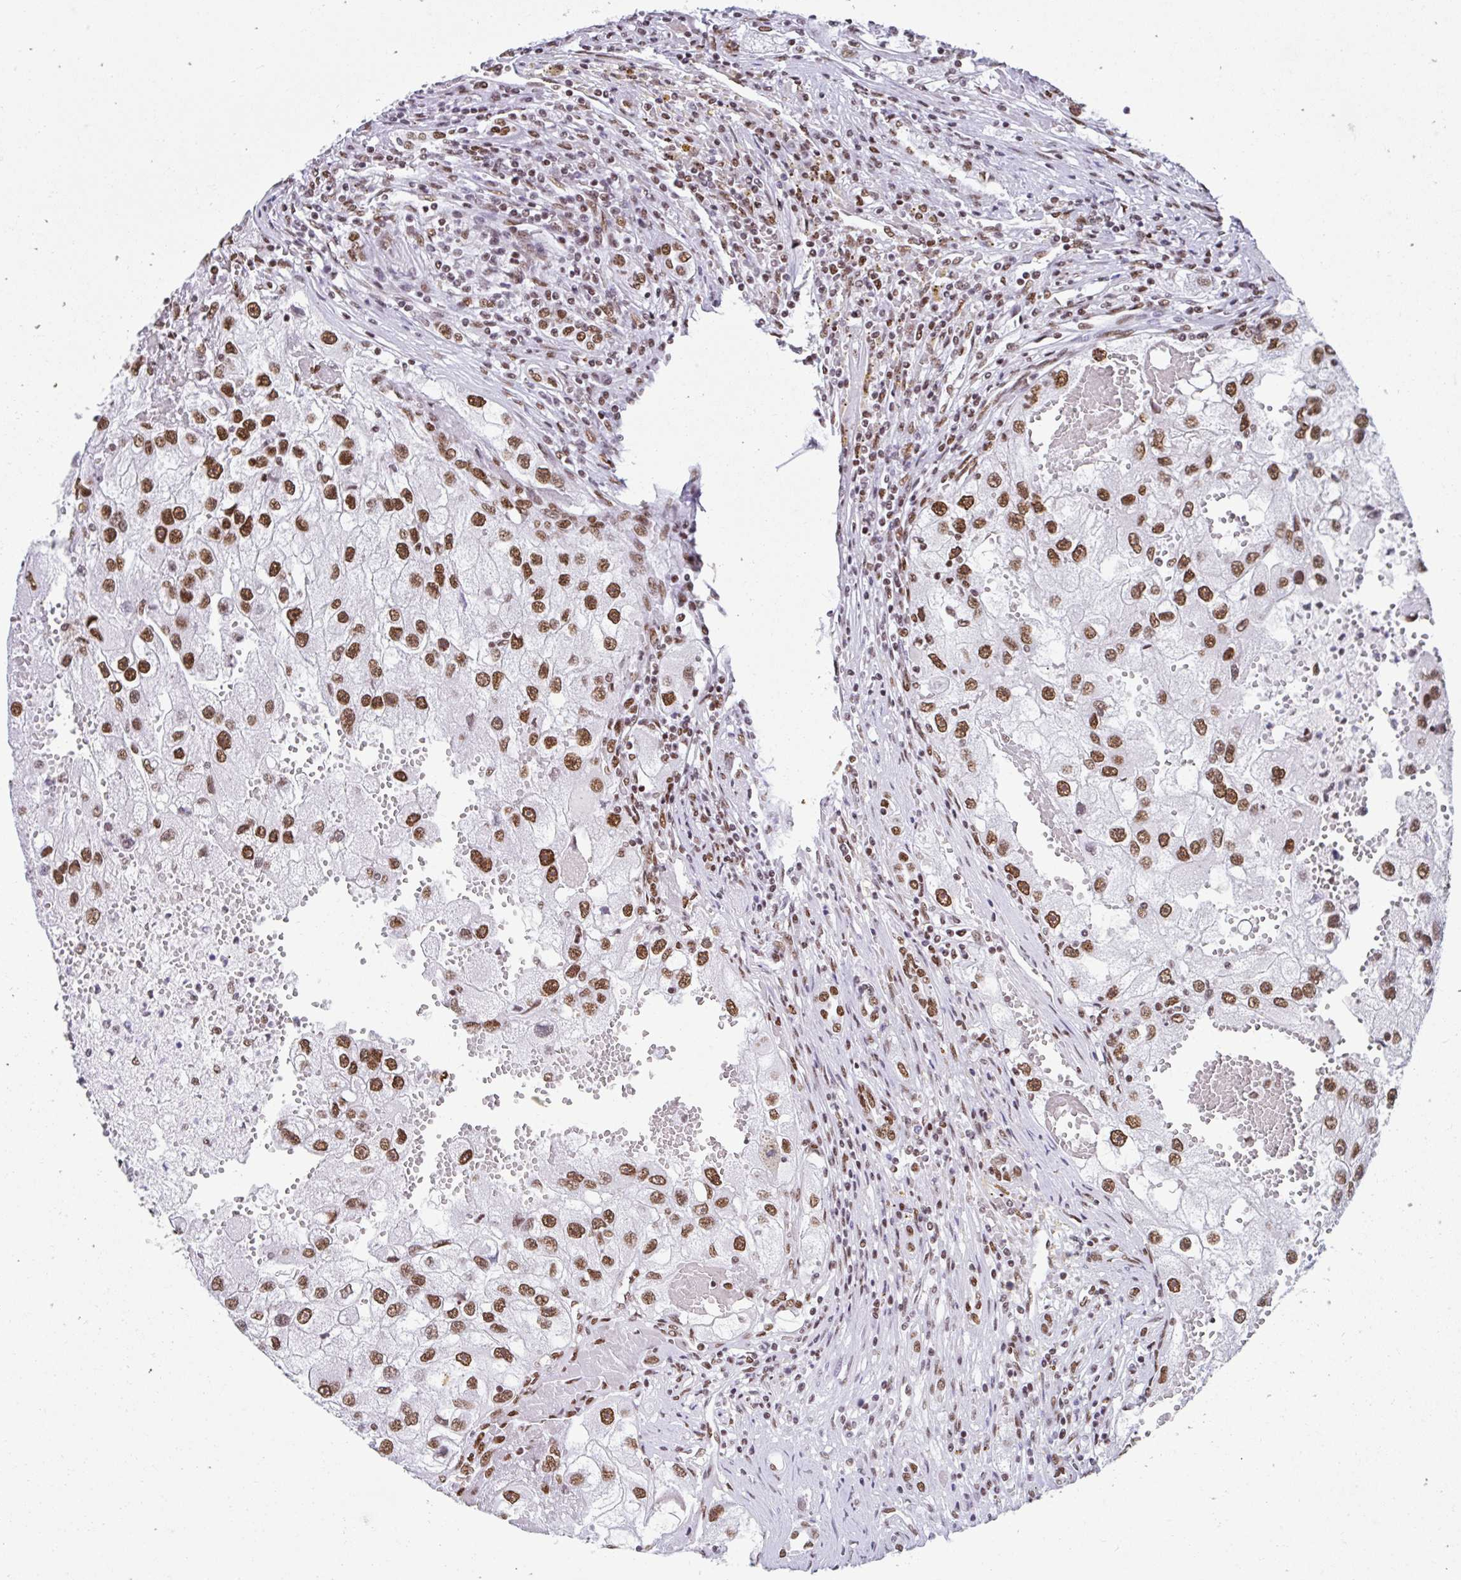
{"staining": {"intensity": "strong", "quantity": ">75%", "location": "nuclear"}, "tissue": "renal cancer", "cell_type": "Tumor cells", "image_type": "cancer", "snomed": [{"axis": "morphology", "description": "Adenocarcinoma, NOS"}, {"axis": "topography", "description": "Kidney"}], "caption": "DAB (3,3'-diaminobenzidine) immunohistochemical staining of renal cancer (adenocarcinoma) exhibits strong nuclear protein staining in approximately >75% of tumor cells. The protein is stained brown, and the nuclei are stained in blue (DAB IHC with brightfield microscopy, high magnification).", "gene": "KHDRBS1", "patient": {"sex": "male", "age": 63}}